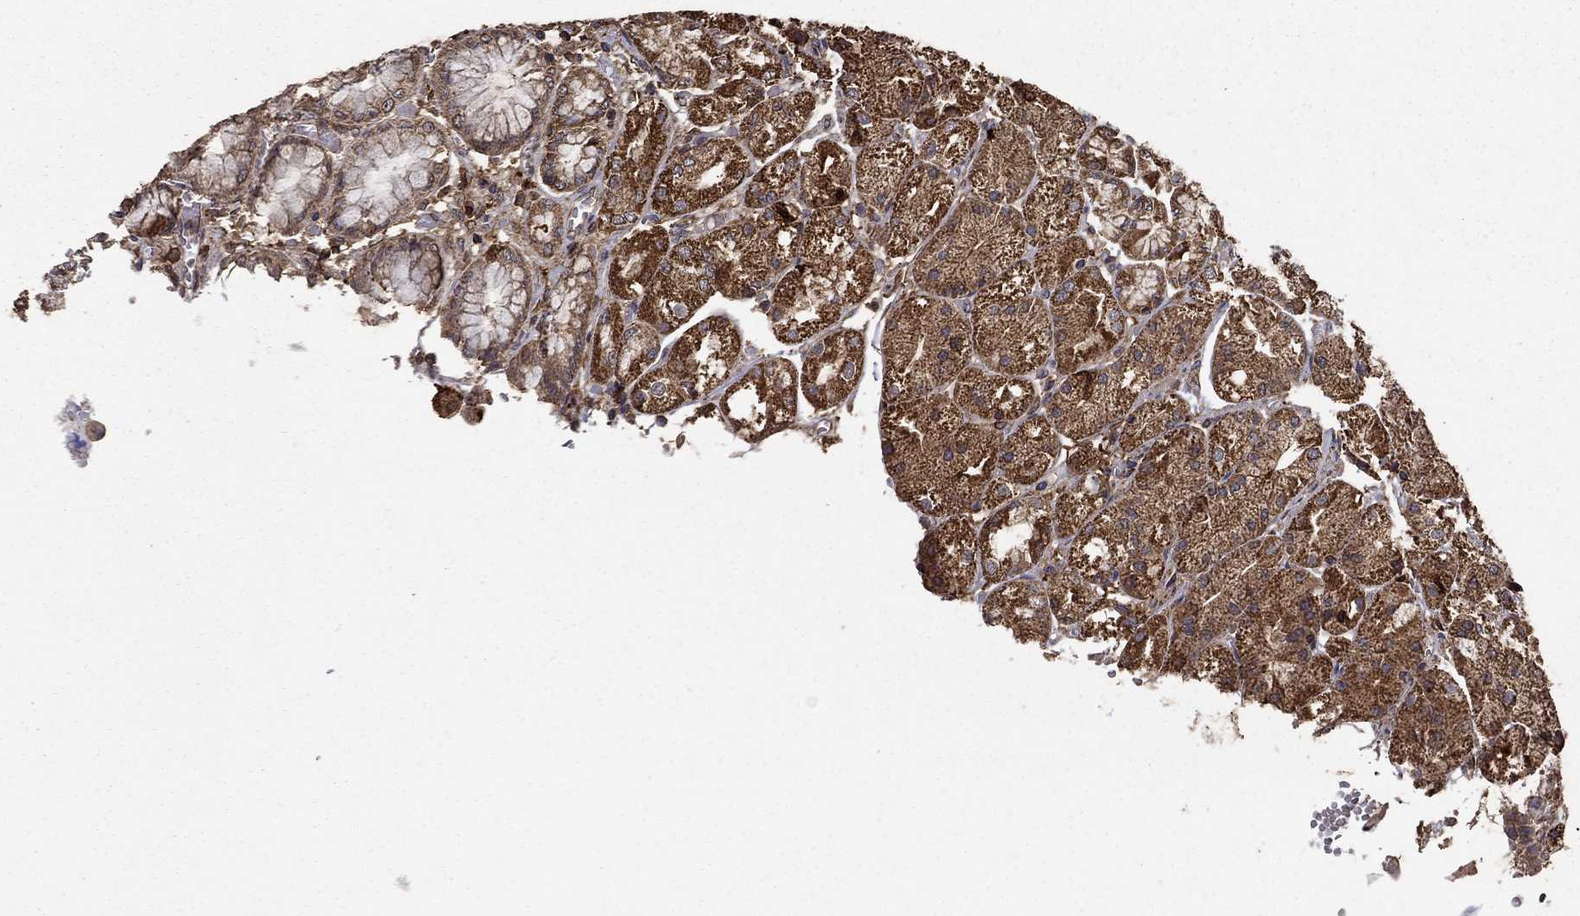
{"staining": {"intensity": "strong", "quantity": "25%-75%", "location": "cytoplasmic/membranous"}, "tissue": "stomach", "cell_type": "Glandular cells", "image_type": "normal", "snomed": [{"axis": "morphology", "description": "Normal tissue, NOS"}, {"axis": "topography", "description": "Stomach, upper"}], "caption": "Brown immunohistochemical staining in unremarkable stomach reveals strong cytoplasmic/membranous staining in about 25%-75% of glandular cells. Nuclei are stained in blue.", "gene": "IFRD1", "patient": {"sex": "male", "age": 72}}